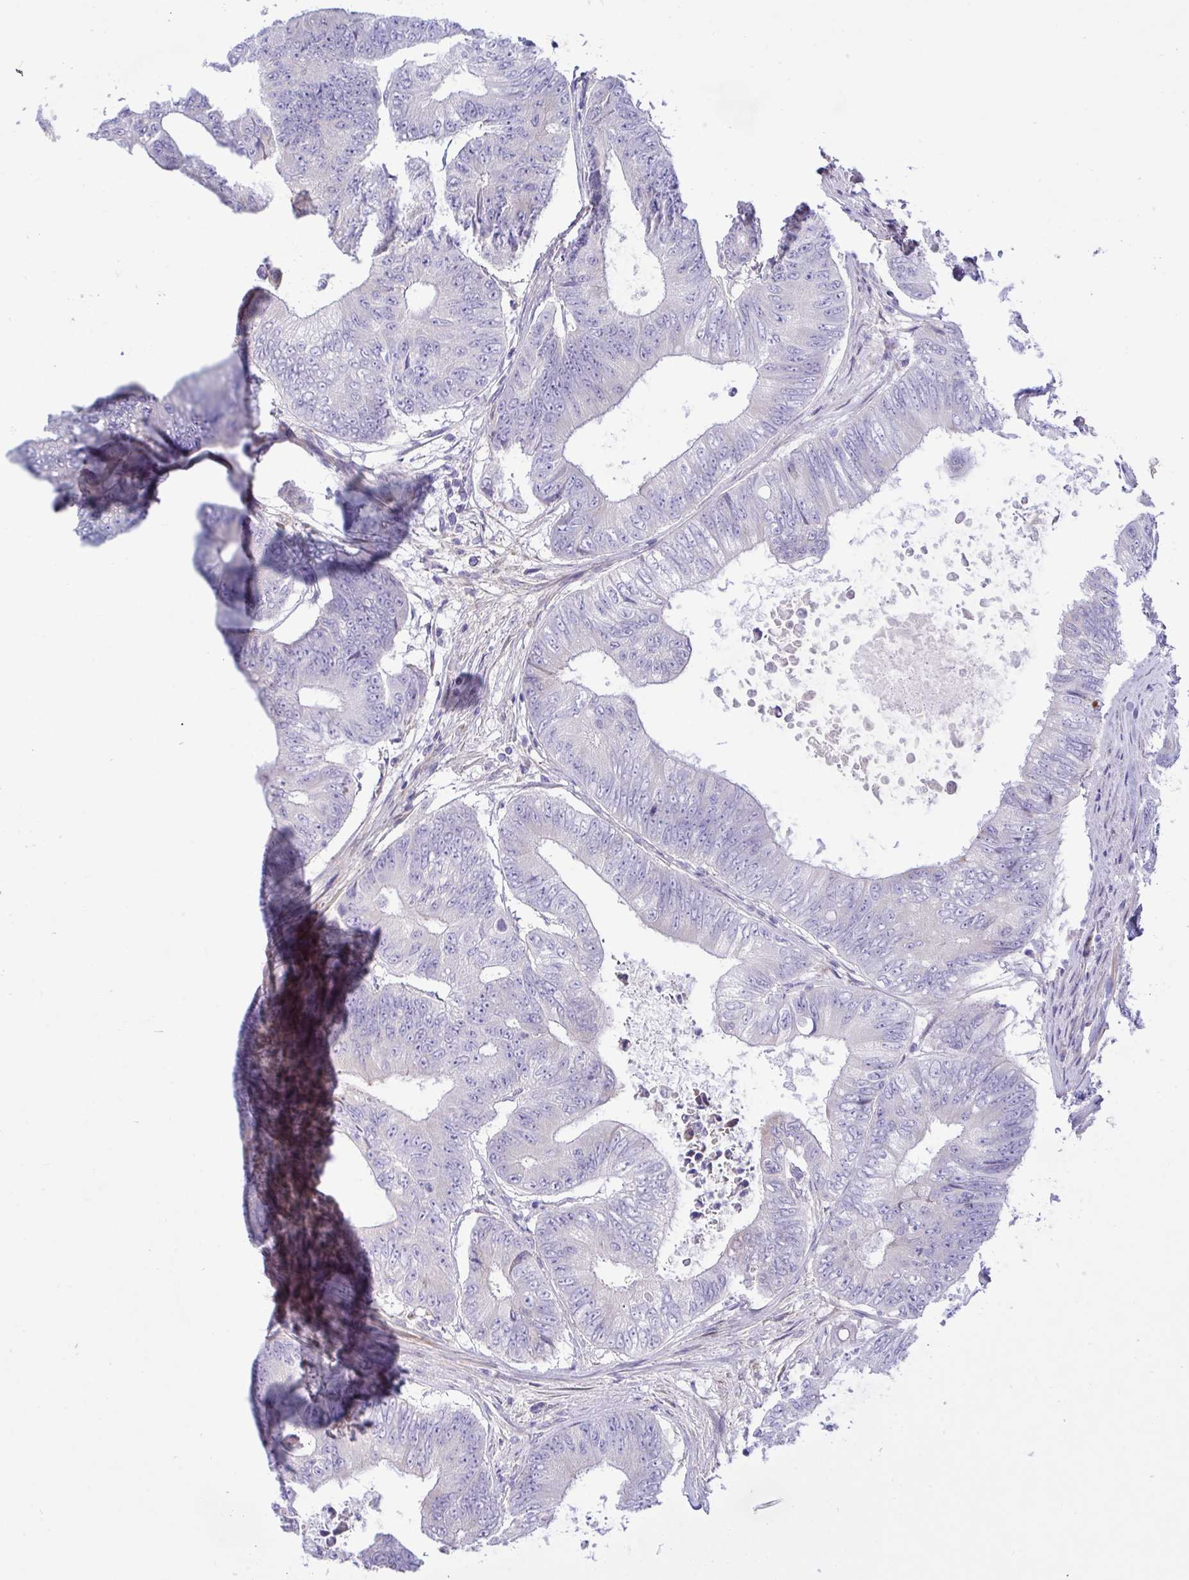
{"staining": {"intensity": "negative", "quantity": "none", "location": "none"}, "tissue": "colorectal cancer", "cell_type": "Tumor cells", "image_type": "cancer", "snomed": [{"axis": "morphology", "description": "Adenocarcinoma, NOS"}, {"axis": "topography", "description": "Colon"}], "caption": "This is an IHC histopathology image of human colorectal cancer (adenocarcinoma). There is no positivity in tumor cells.", "gene": "FAM86B1", "patient": {"sex": "female", "age": 48}}